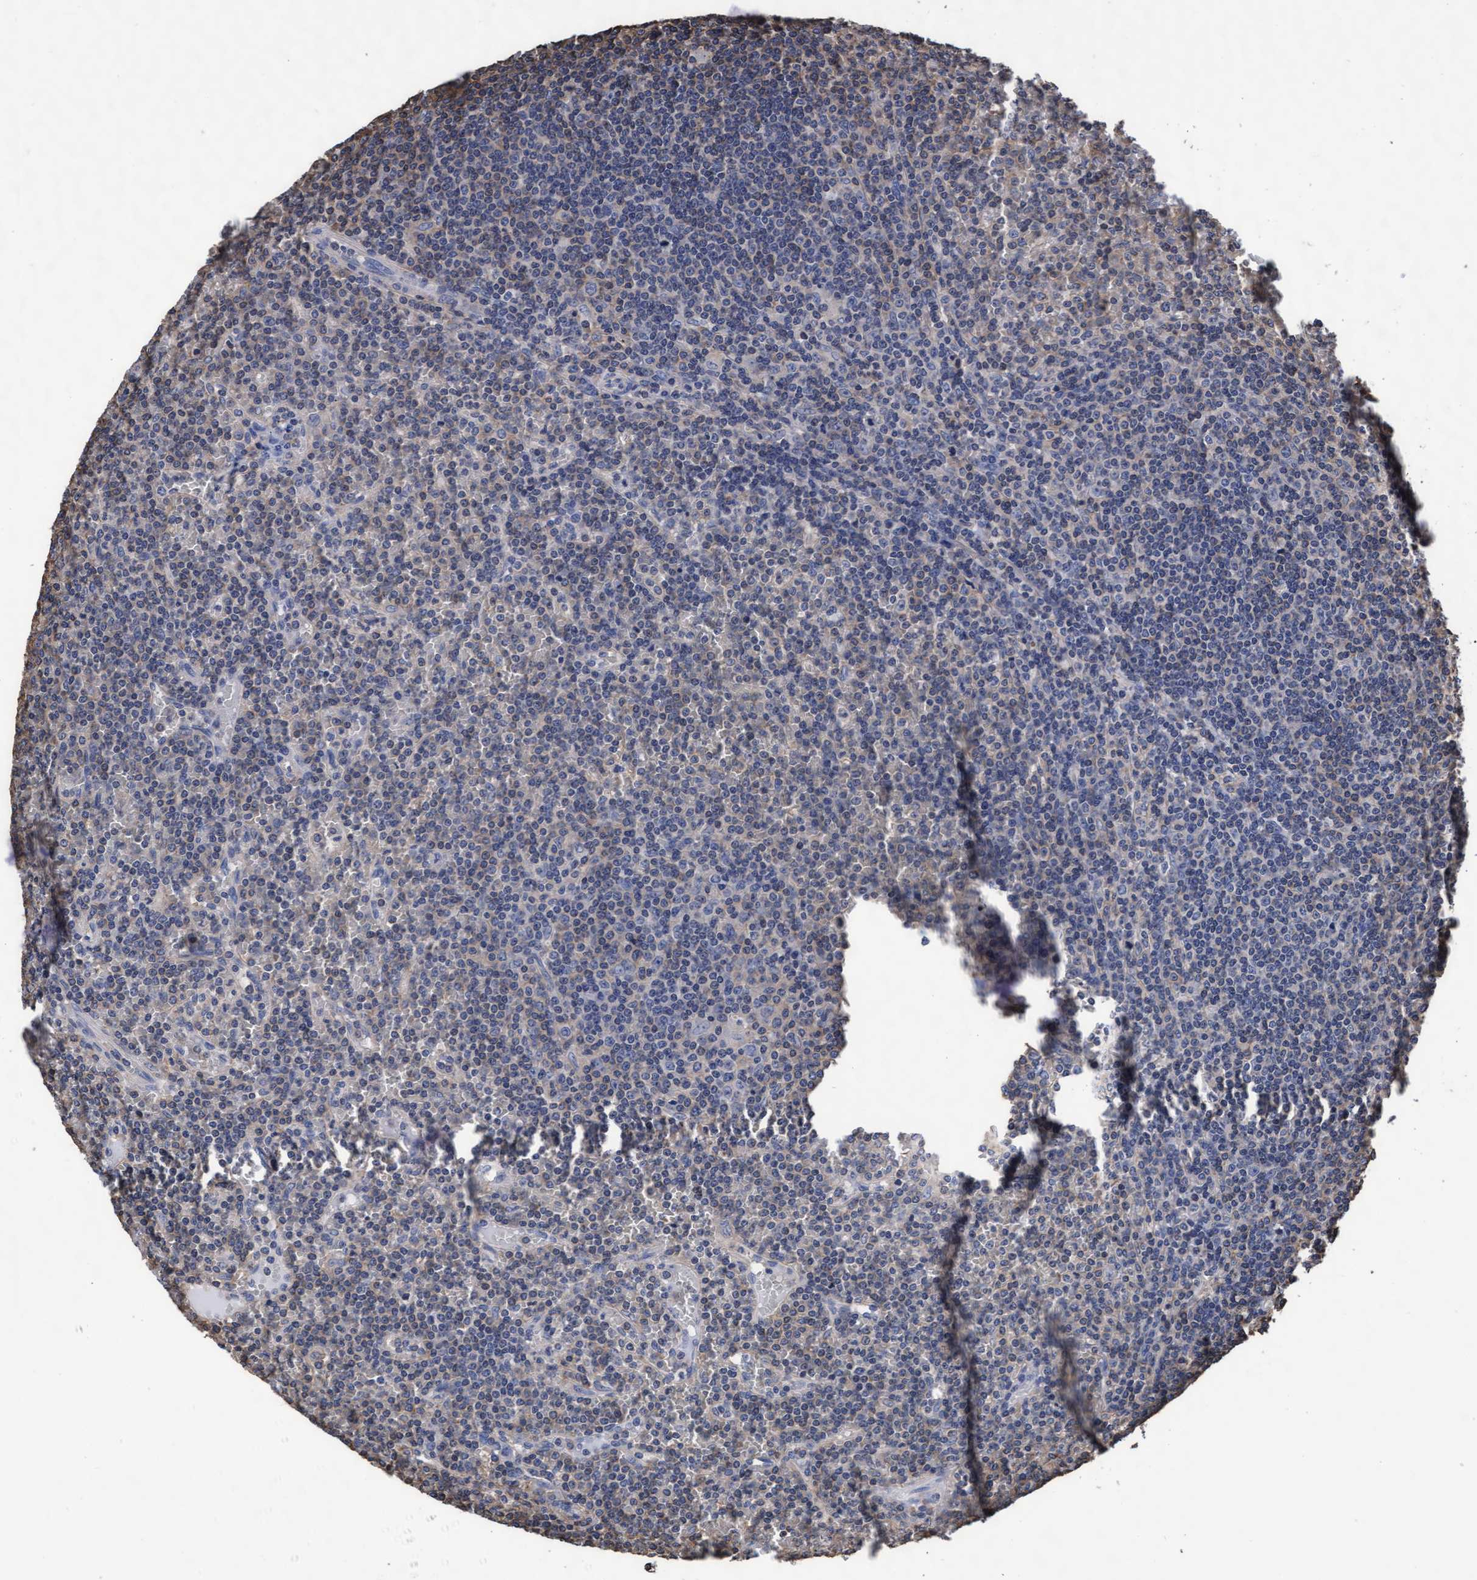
{"staining": {"intensity": "negative", "quantity": "none", "location": "none"}, "tissue": "lymphoma", "cell_type": "Tumor cells", "image_type": "cancer", "snomed": [{"axis": "morphology", "description": "Malignant lymphoma, non-Hodgkin's type, Low grade"}, {"axis": "topography", "description": "Spleen"}], "caption": "DAB immunohistochemical staining of lymphoma reveals no significant positivity in tumor cells.", "gene": "GRHPR", "patient": {"sex": "female", "age": 19}}